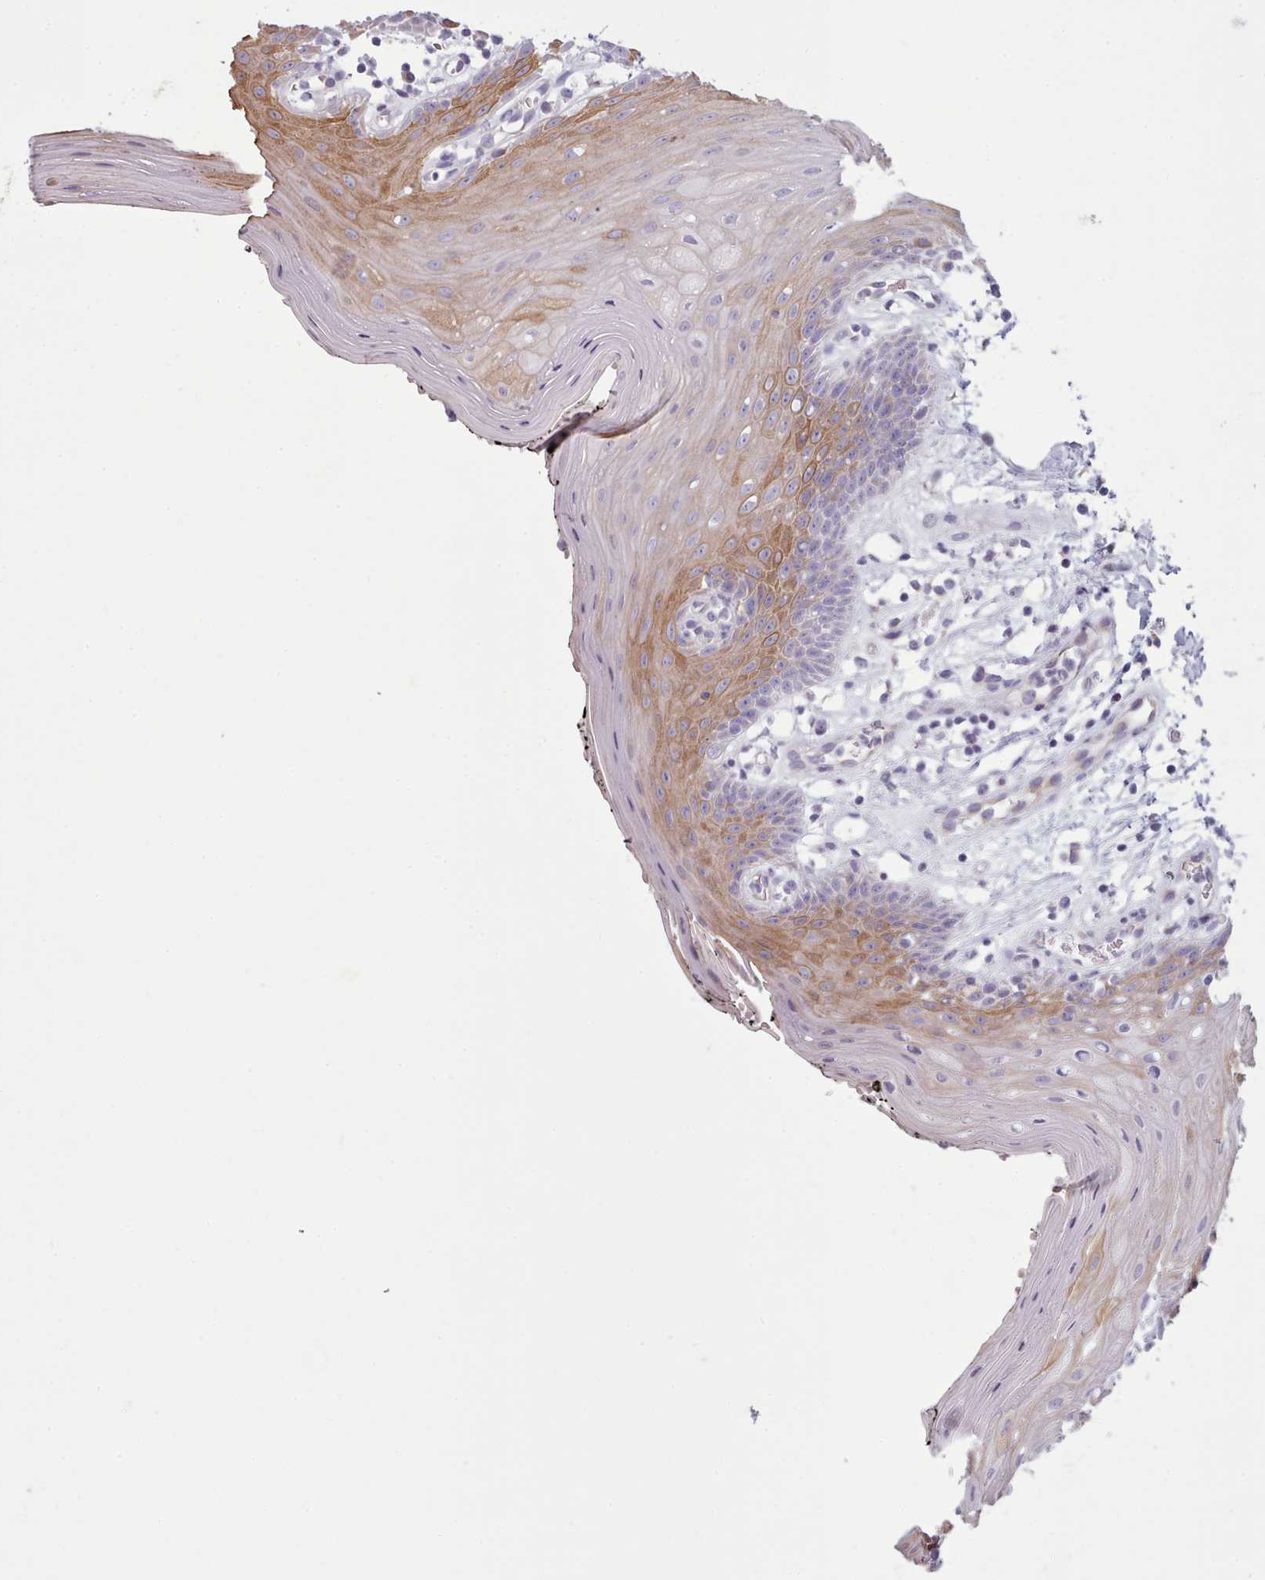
{"staining": {"intensity": "moderate", "quantity": "<25%", "location": "cytoplasmic/membranous"}, "tissue": "oral mucosa", "cell_type": "Squamous epithelial cells", "image_type": "normal", "snomed": [{"axis": "morphology", "description": "Normal tissue, NOS"}, {"axis": "topography", "description": "Oral tissue"}, {"axis": "topography", "description": "Tounge, NOS"}], "caption": "Protein analysis of benign oral mucosa displays moderate cytoplasmic/membranous staining in about <25% of squamous epithelial cells.", "gene": "SLC52A3", "patient": {"sex": "female", "age": 59}}